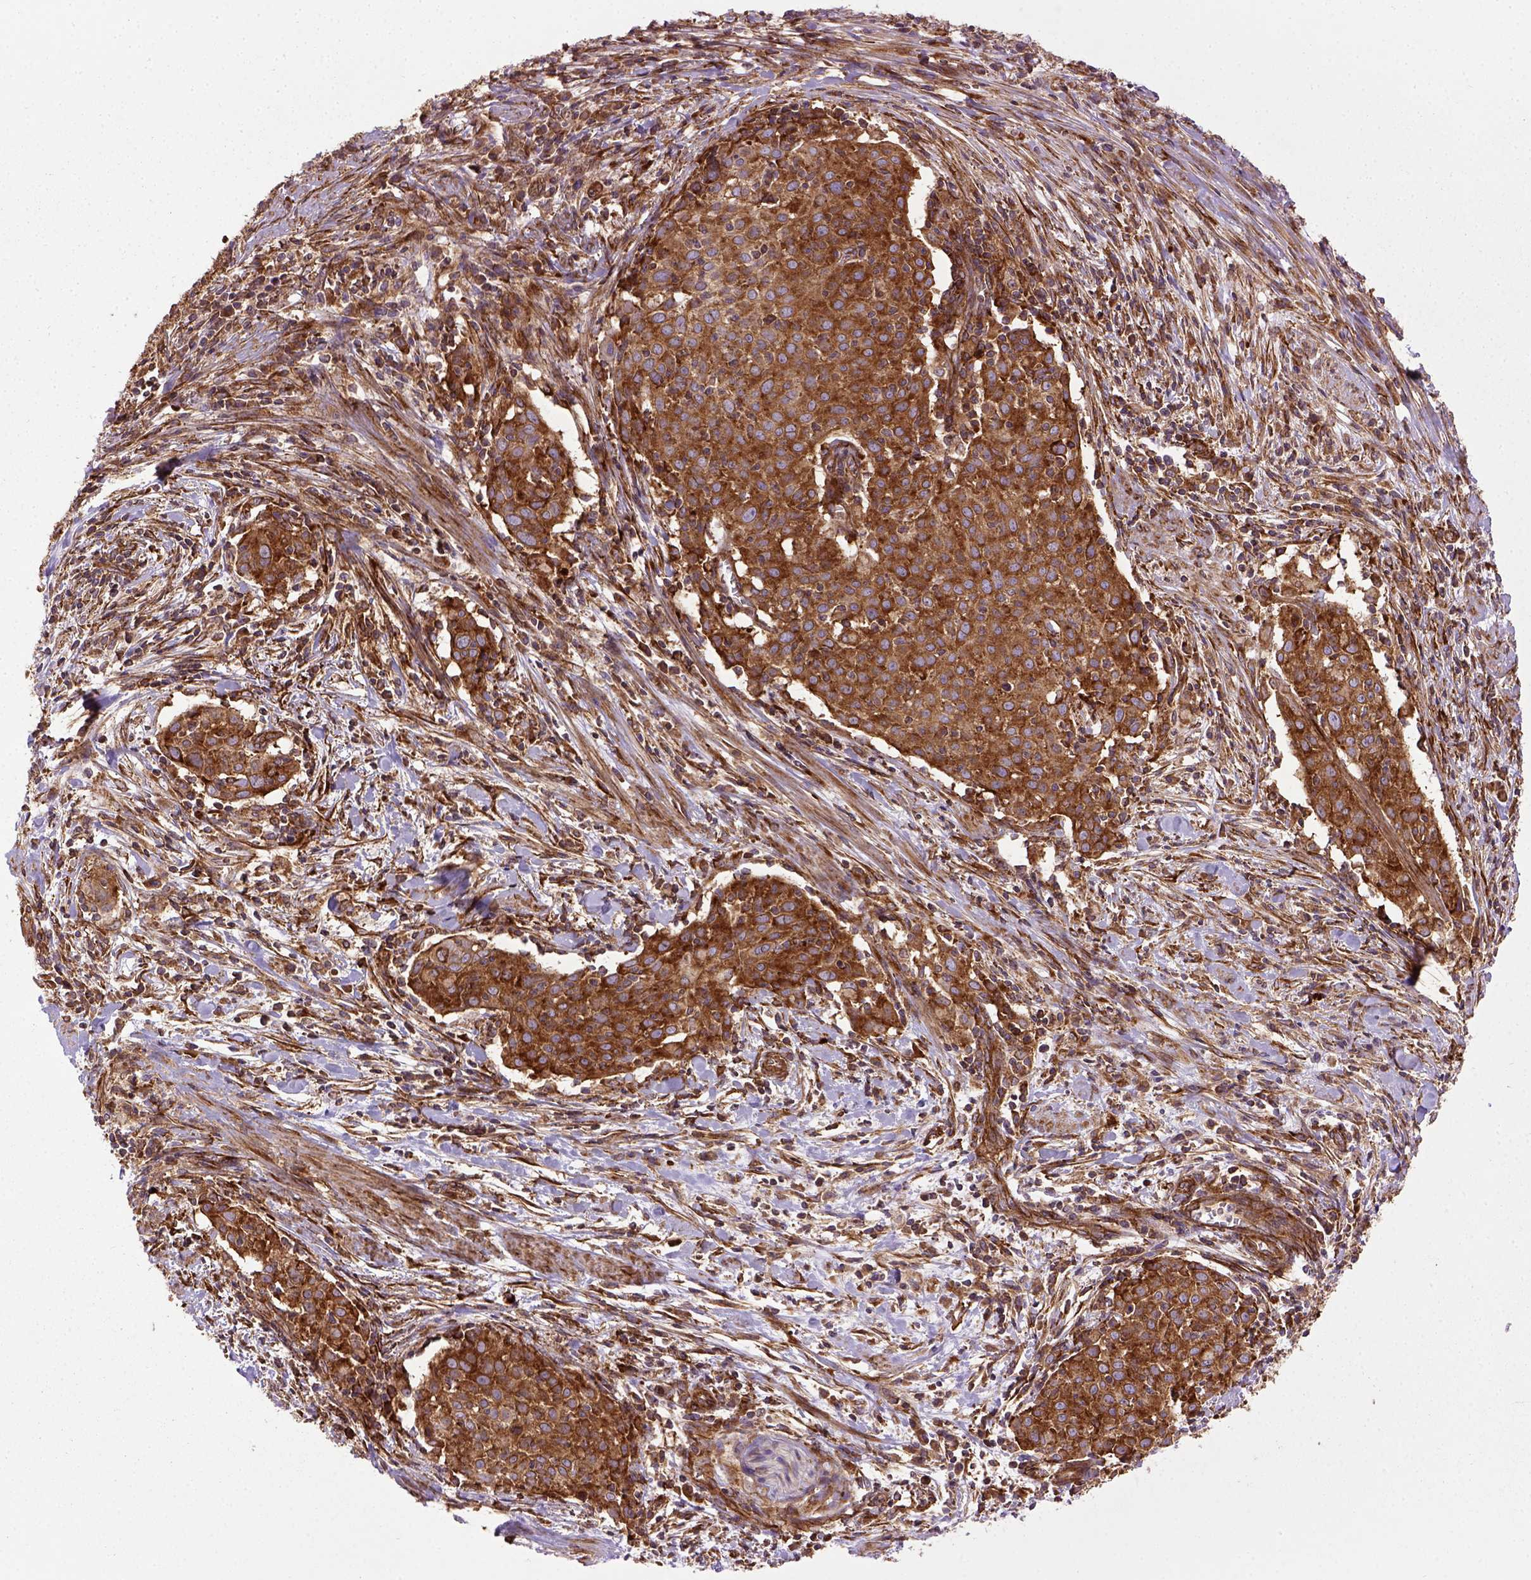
{"staining": {"intensity": "strong", "quantity": ">75%", "location": "cytoplasmic/membranous"}, "tissue": "cervical cancer", "cell_type": "Tumor cells", "image_type": "cancer", "snomed": [{"axis": "morphology", "description": "Squamous cell carcinoma, NOS"}, {"axis": "topography", "description": "Cervix"}], "caption": "Protein expression by immunohistochemistry (IHC) exhibits strong cytoplasmic/membranous positivity in approximately >75% of tumor cells in cervical cancer (squamous cell carcinoma). (brown staining indicates protein expression, while blue staining denotes nuclei).", "gene": "CAPRIN1", "patient": {"sex": "female", "age": 39}}